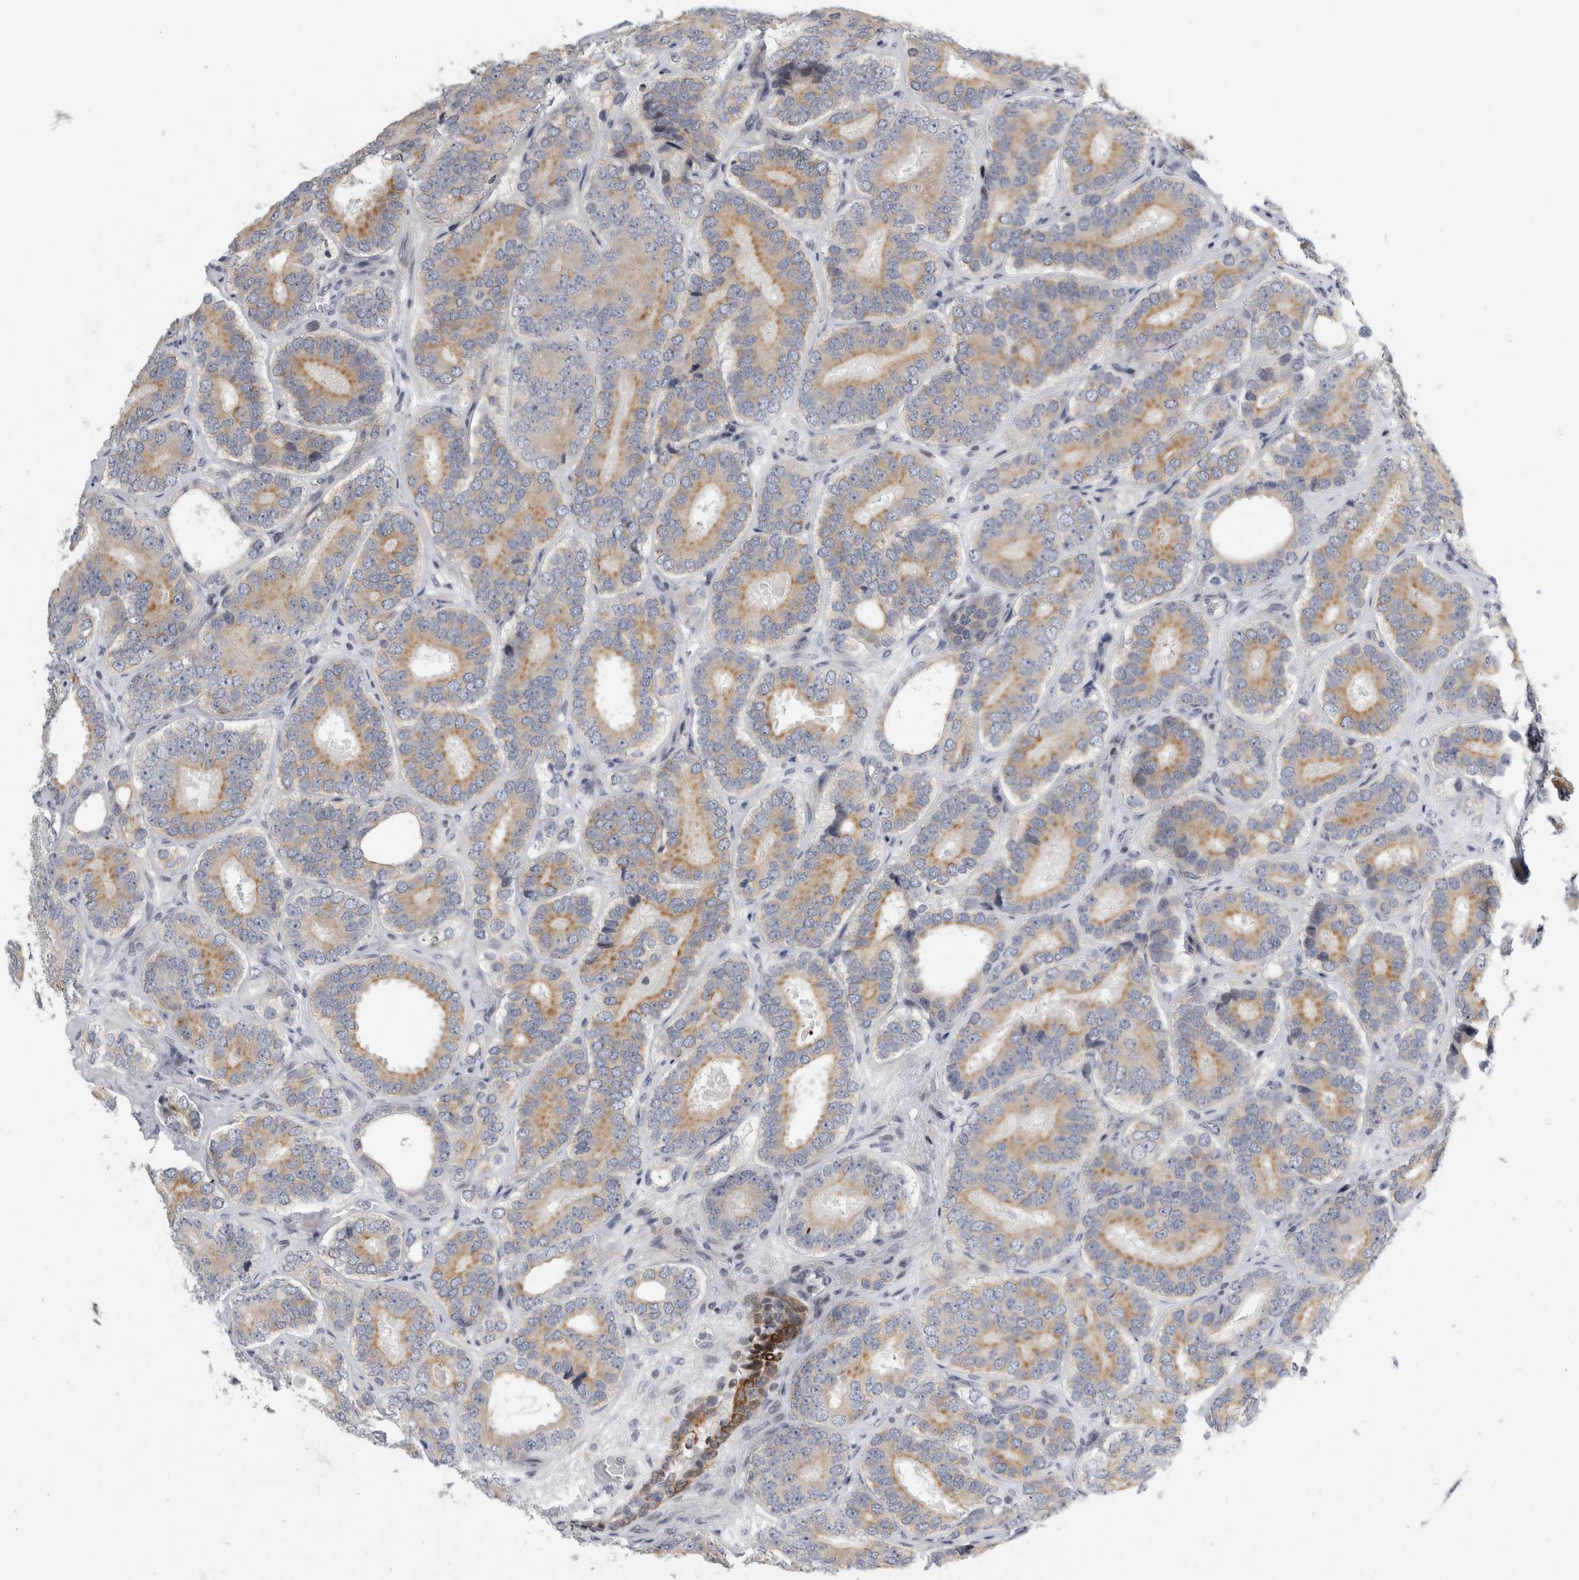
{"staining": {"intensity": "weak", "quantity": ">75%", "location": "cytoplasmic/membranous"}, "tissue": "prostate cancer", "cell_type": "Tumor cells", "image_type": "cancer", "snomed": [{"axis": "morphology", "description": "Adenocarcinoma, High grade"}, {"axis": "topography", "description": "Prostate"}], "caption": "Brown immunohistochemical staining in prostate cancer exhibits weak cytoplasmic/membranous positivity in approximately >75% of tumor cells.", "gene": "UTP25", "patient": {"sex": "male", "age": 56}}